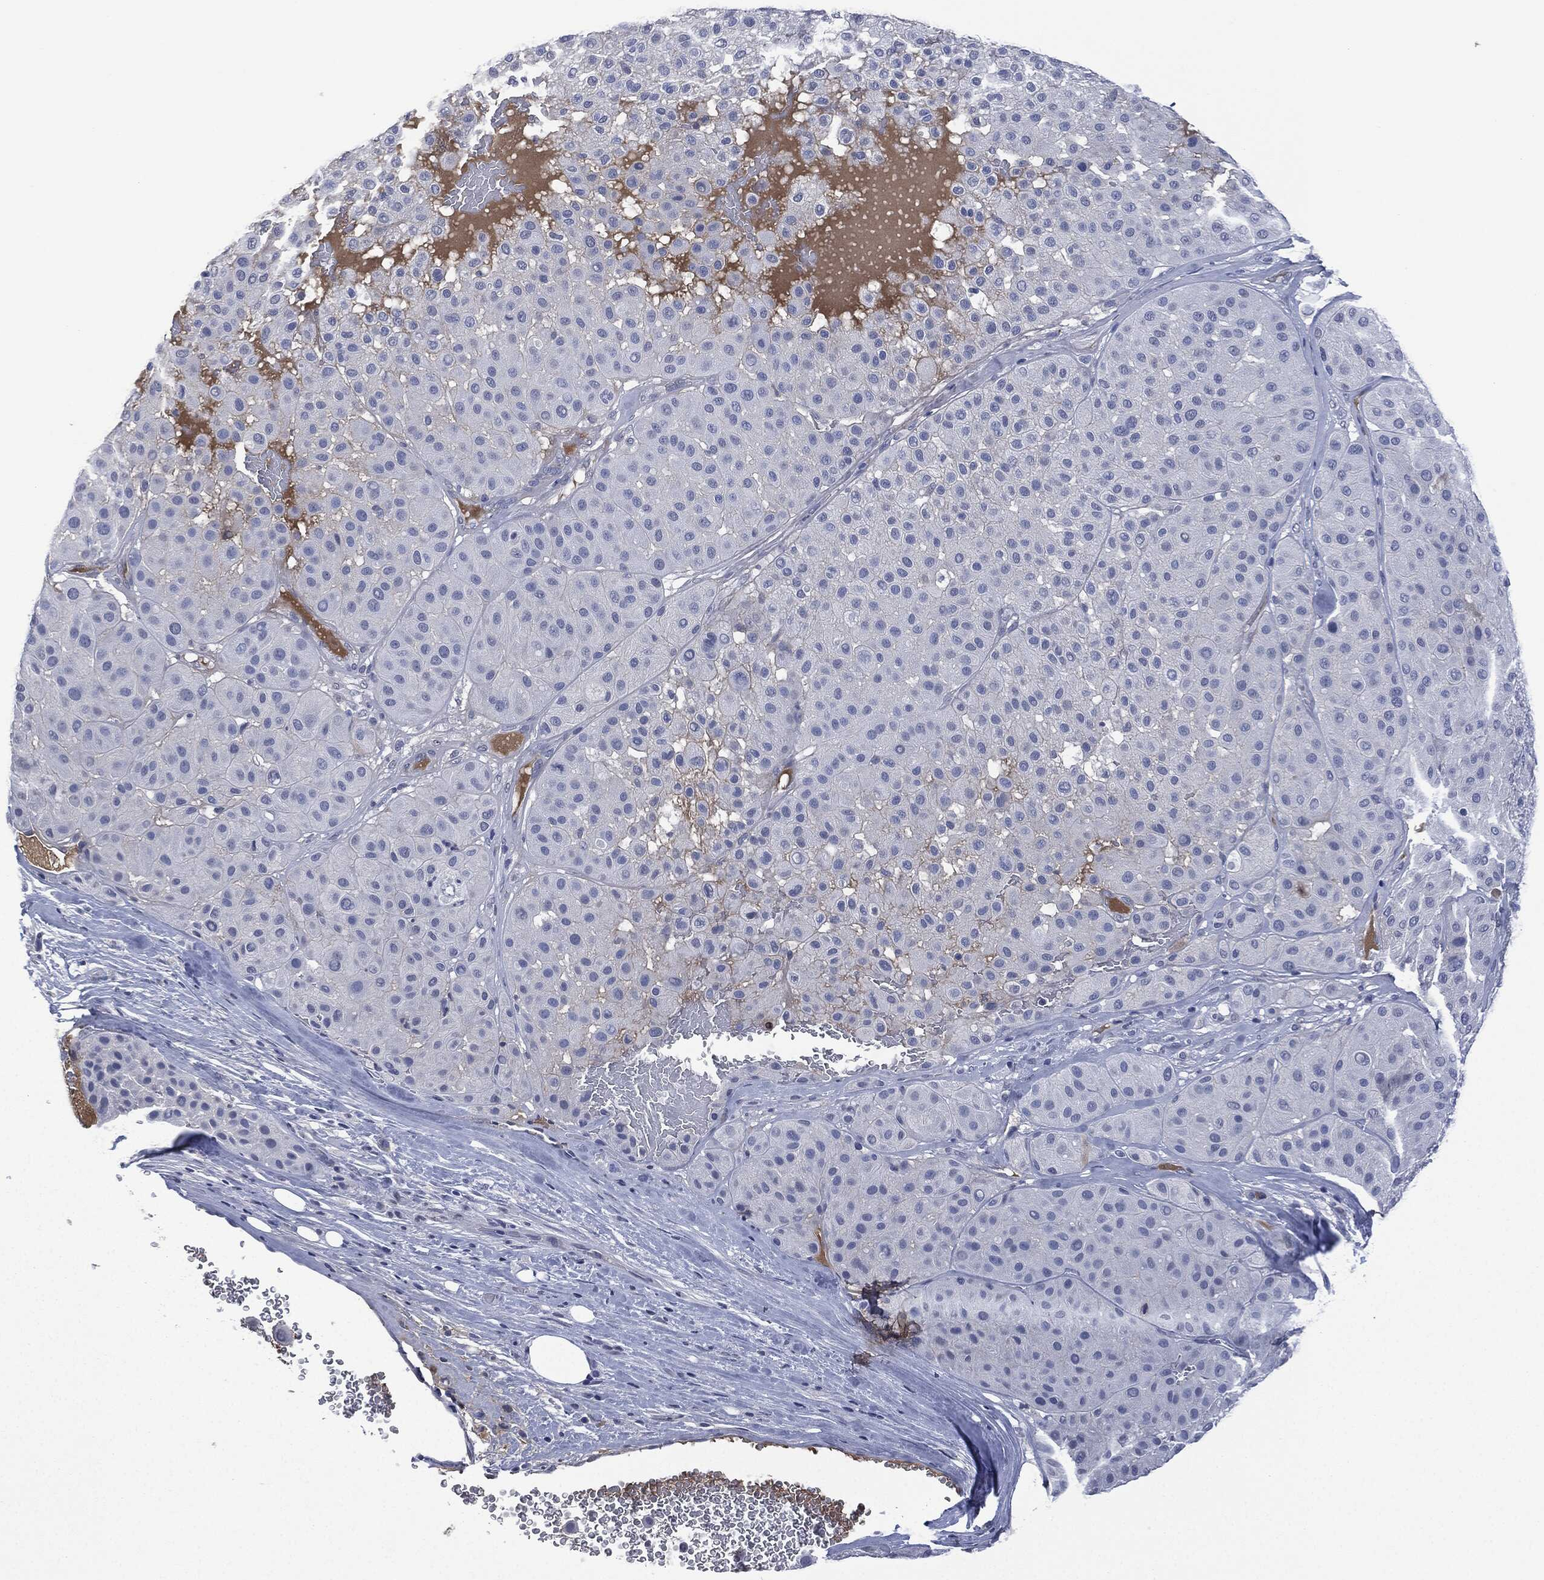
{"staining": {"intensity": "negative", "quantity": "none", "location": "none"}, "tissue": "melanoma", "cell_type": "Tumor cells", "image_type": "cancer", "snomed": [{"axis": "morphology", "description": "Malignant melanoma, Metastatic site"}, {"axis": "topography", "description": "Smooth muscle"}], "caption": "Immunohistochemistry image of neoplastic tissue: human malignant melanoma (metastatic site) stained with DAB exhibits no significant protein positivity in tumor cells. (DAB immunohistochemistry (IHC) with hematoxylin counter stain).", "gene": "SIGLEC7", "patient": {"sex": "male", "age": 41}}